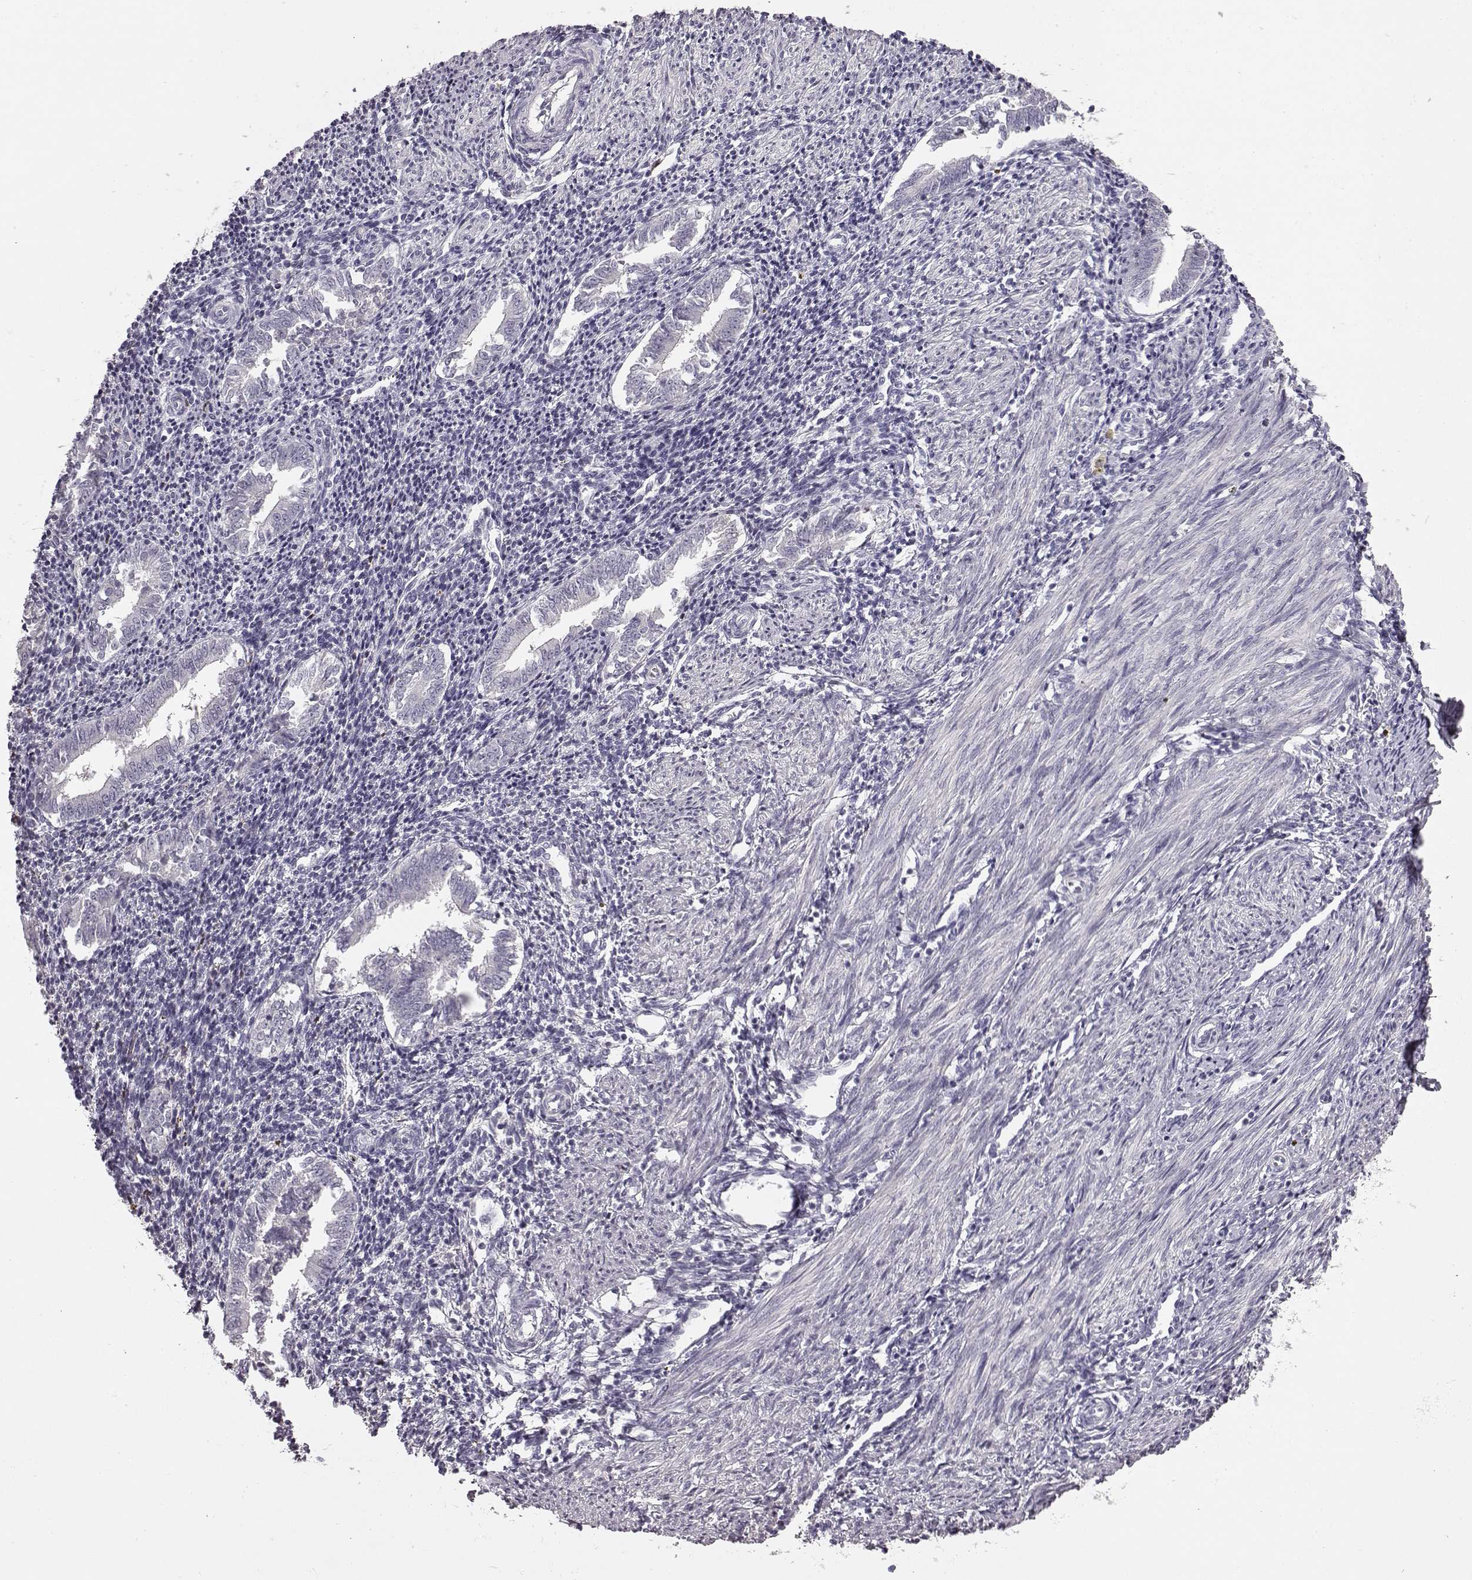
{"staining": {"intensity": "negative", "quantity": "none", "location": "none"}, "tissue": "endometrium", "cell_type": "Cells in endometrial stroma", "image_type": "normal", "snomed": [{"axis": "morphology", "description": "Normal tissue, NOS"}, {"axis": "topography", "description": "Endometrium"}], "caption": "An immunohistochemistry photomicrograph of normal endometrium is shown. There is no staining in cells in endometrial stroma of endometrium. (DAB (3,3'-diaminobenzidine) immunohistochemistry (IHC) visualized using brightfield microscopy, high magnification).", "gene": "KRT81", "patient": {"sex": "female", "age": 25}}